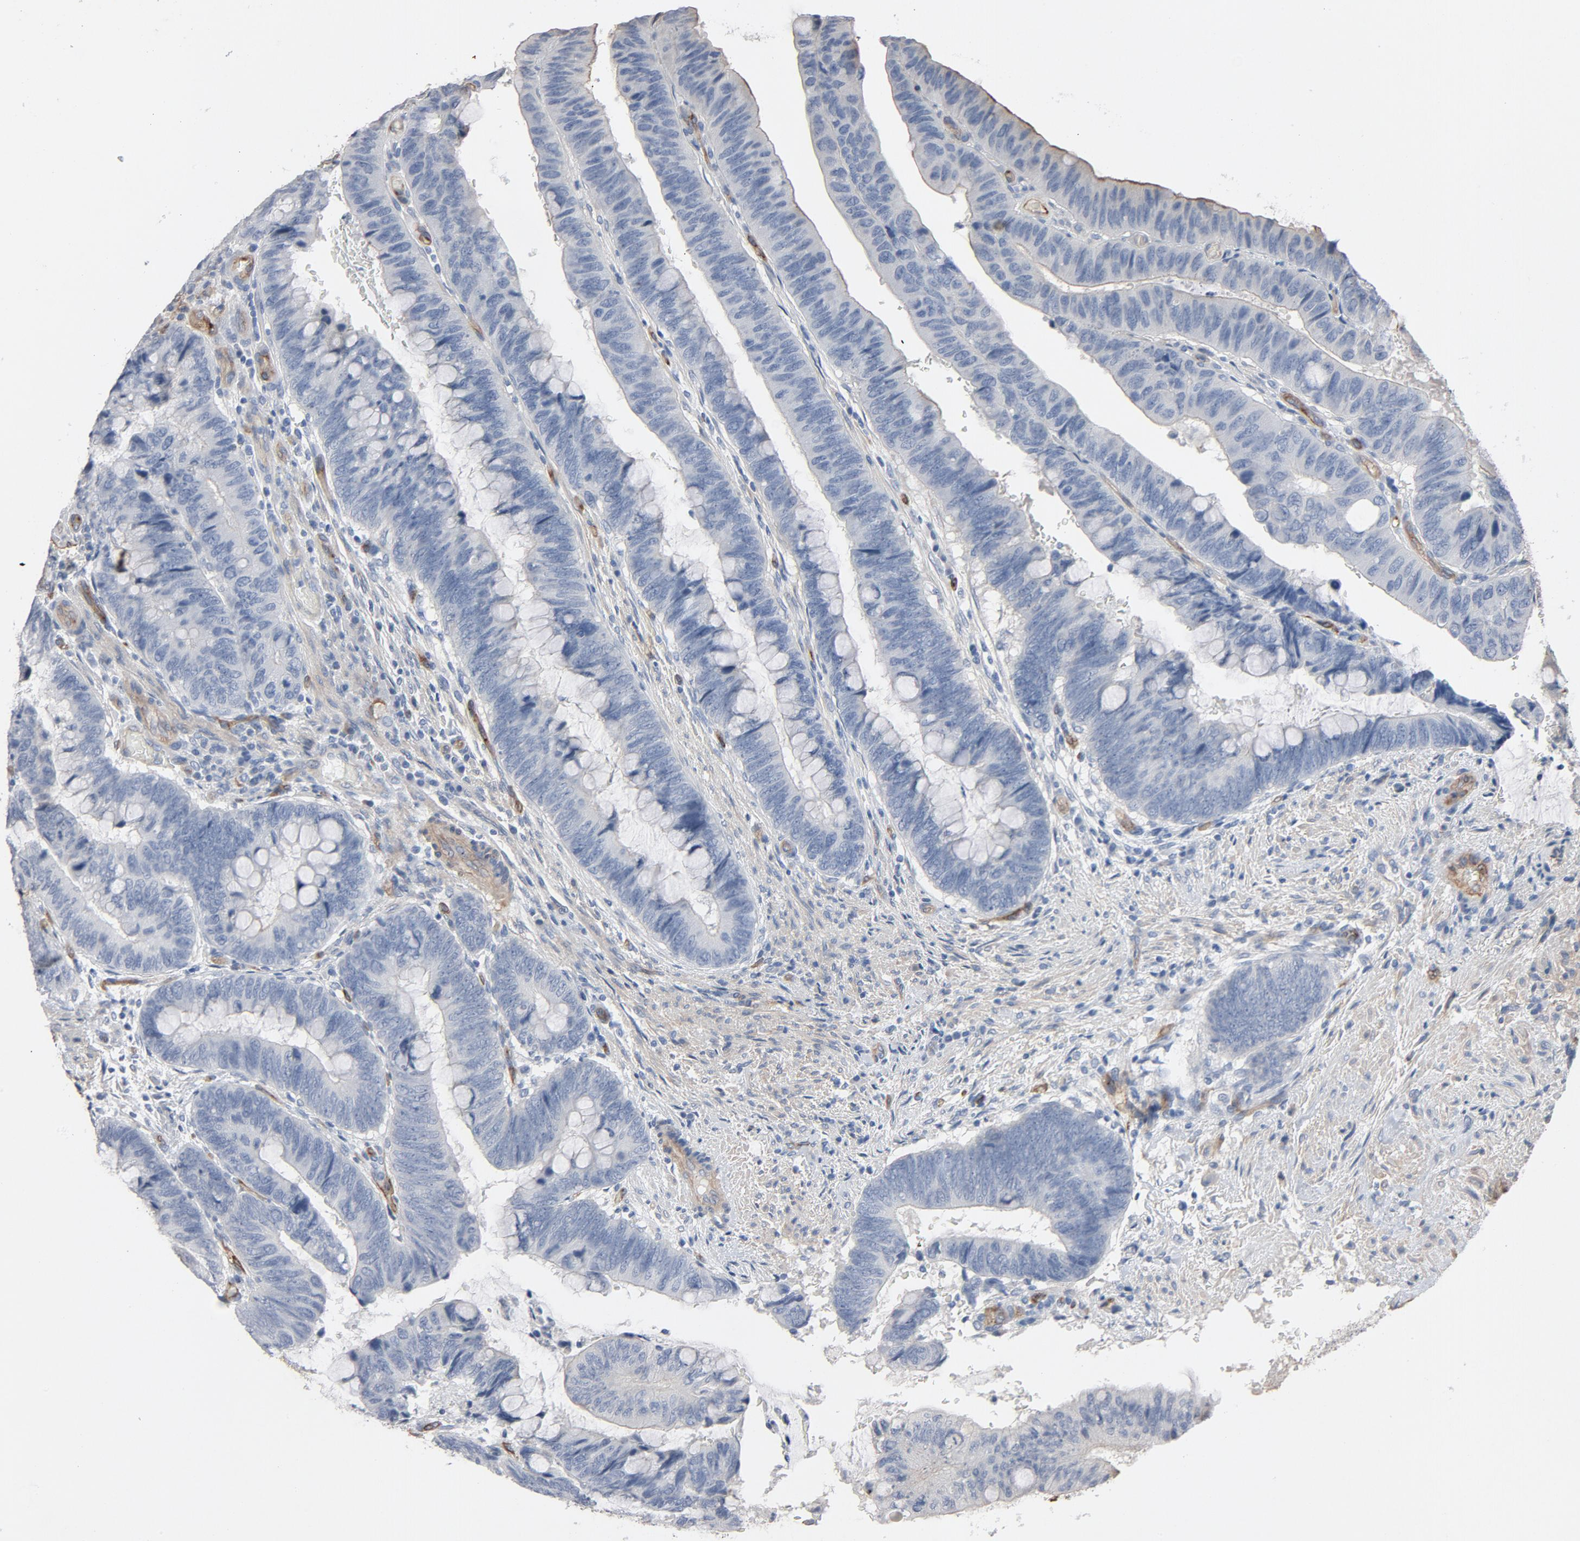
{"staining": {"intensity": "negative", "quantity": "none", "location": "none"}, "tissue": "colorectal cancer", "cell_type": "Tumor cells", "image_type": "cancer", "snomed": [{"axis": "morphology", "description": "Normal tissue, NOS"}, {"axis": "morphology", "description": "Adenocarcinoma, NOS"}, {"axis": "topography", "description": "Rectum"}], "caption": "Immunohistochemistry (IHC) of colorectal cancer (adenocarcinoma) reveals no expression in tumor cells.", "gene": "KDR", "patient": {"sex": "male", "age": 92}}